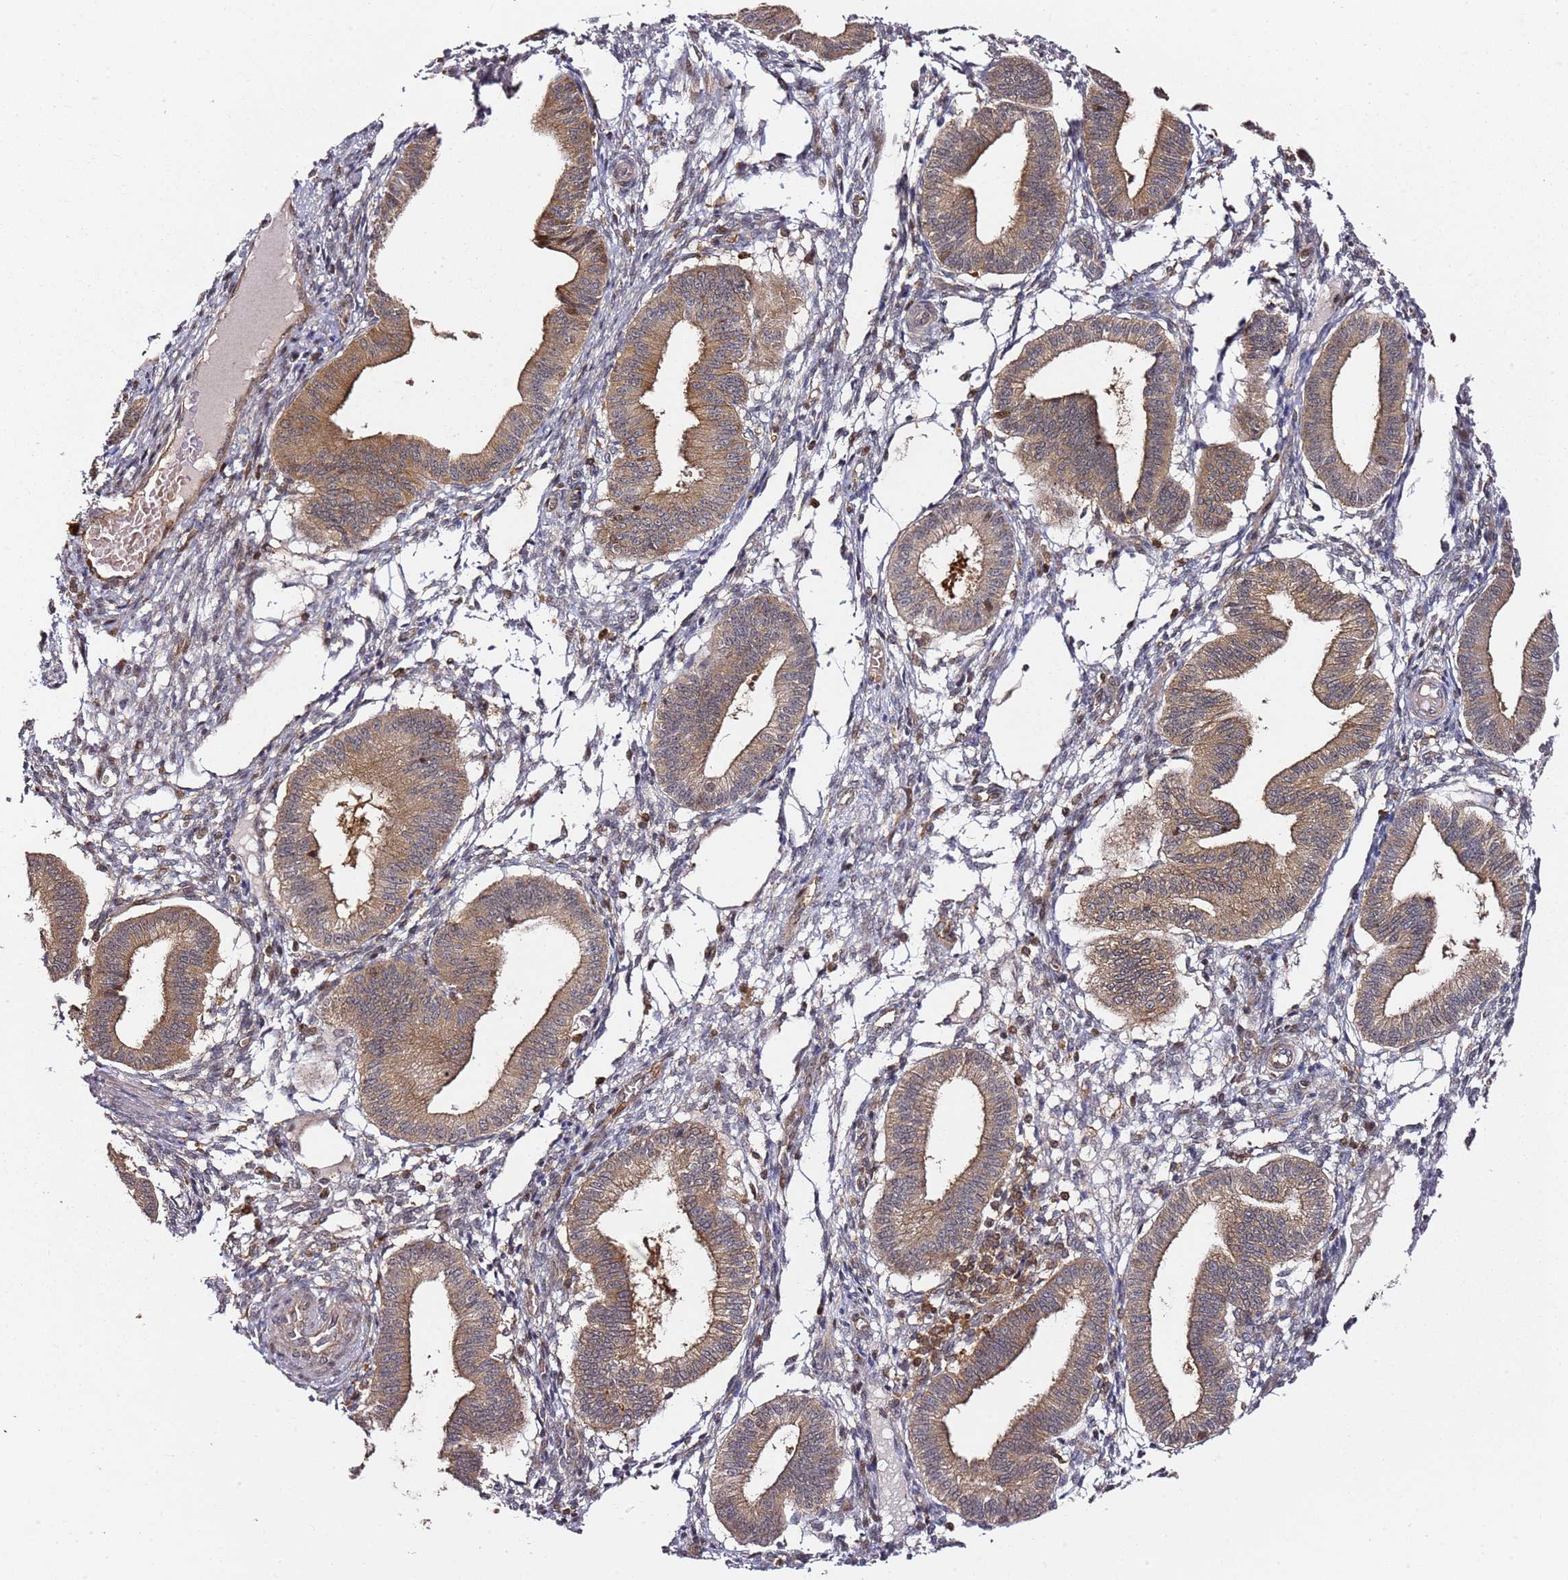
{"staining": {"intensity": "strong", "quantity": "<25%", "location": "cytoplasmic/membranous"}, "tissue": "endometrium", "cell_type": "Cells in endometrial stroma", "image_type": "normal", "snomed": [{"axis": "morphology", "description": "Normal tissue, NOS"}, {"axis": "topography", "description": "Endometrium"}], "caption": "A photomicrograph of human endometrium stained for a protein reveals strong cytoplasmic/membranous brown staining in cells in endometrial stroma.", "gene": "PRMT7", "patient": {"sex": "female", "age": 39}}